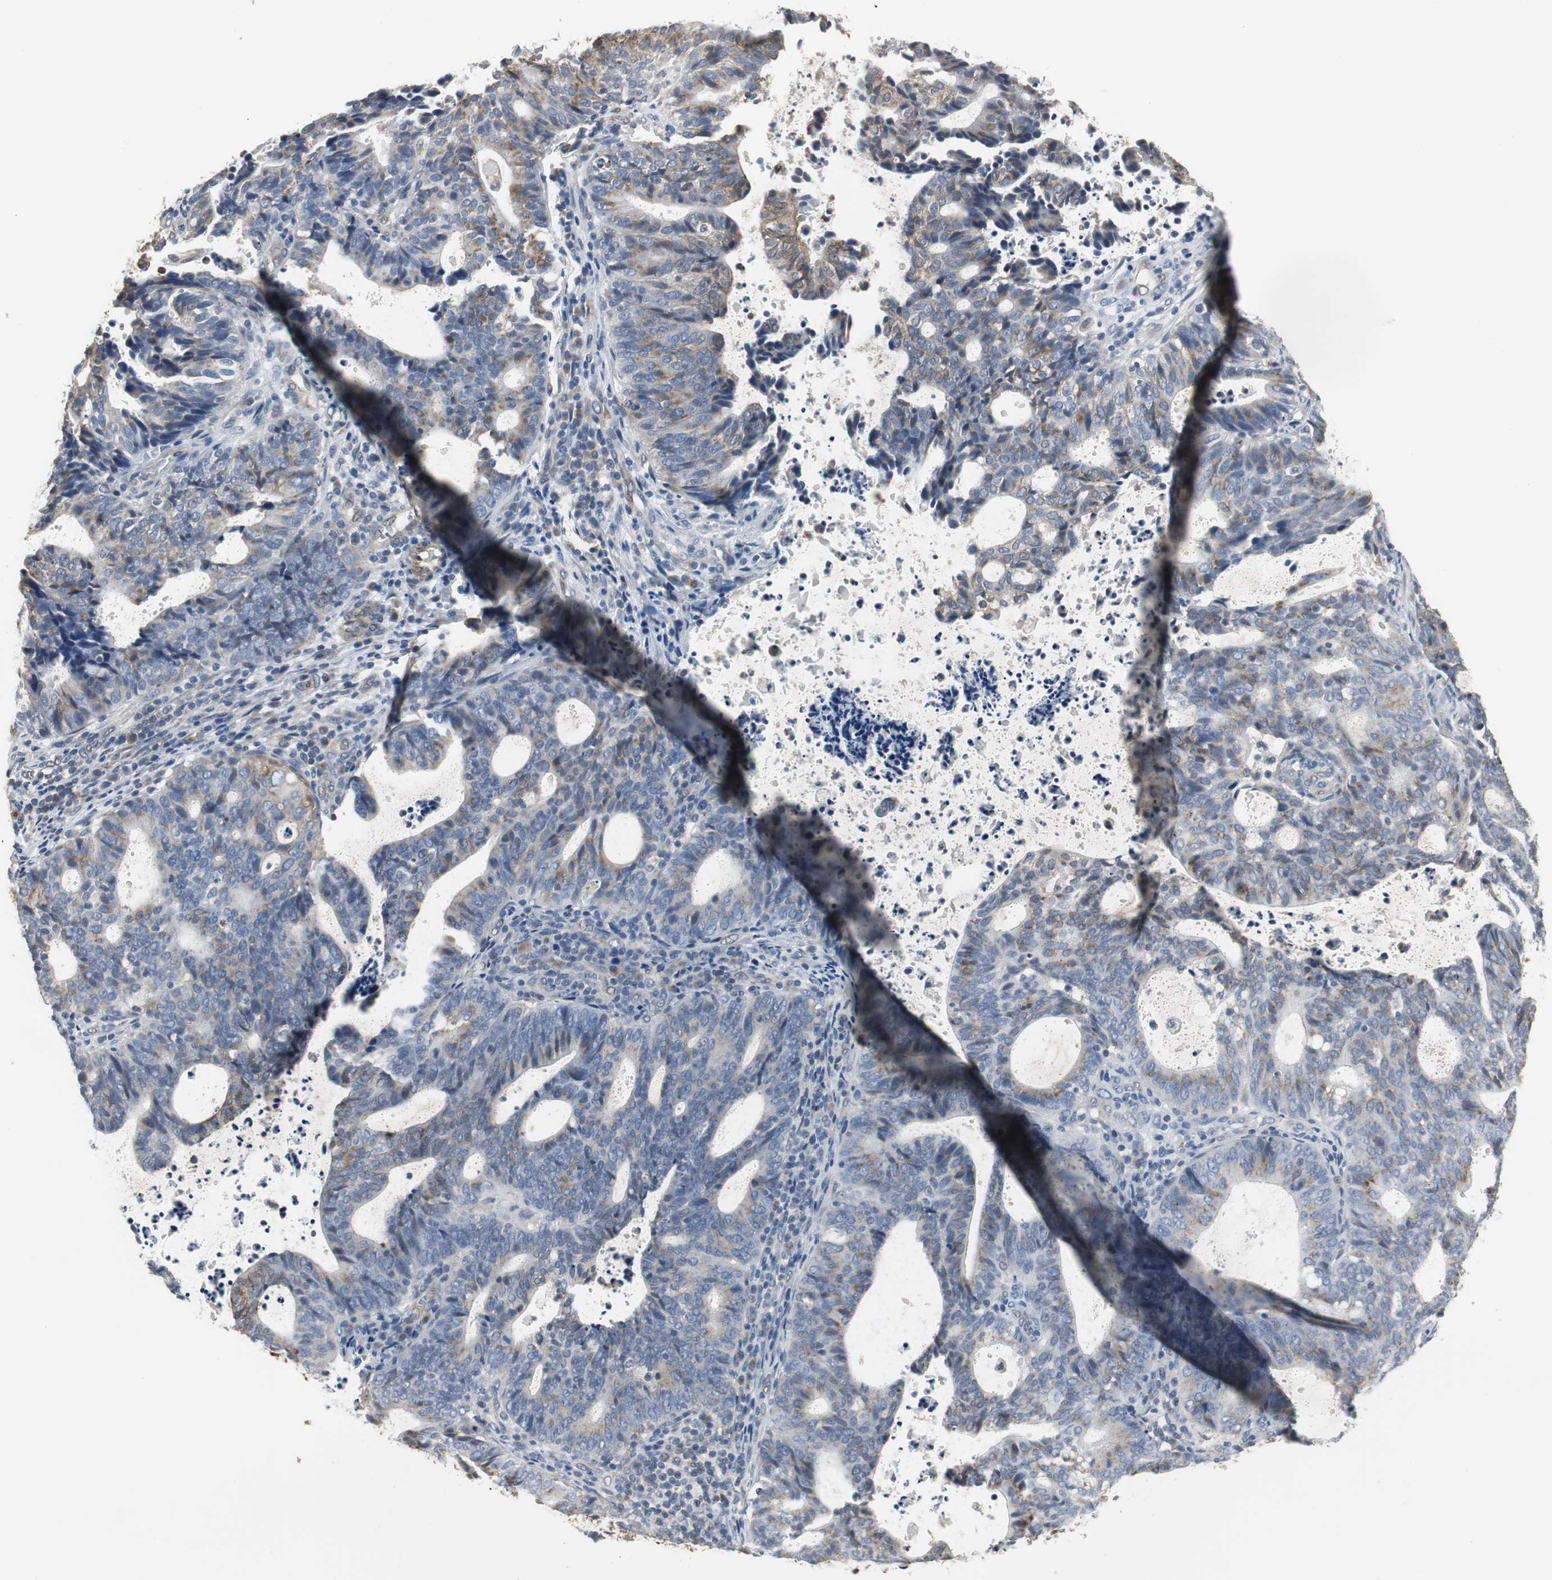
{"staining": {"intensity": "moderate", "quantity": "25%-75%", "location": "cytoplasmic/membranous"}, "tissue": "endometrial cancer", "cell_type": "Tumor cells", "image_type": "cancer", "snomed": [{"axis": "morphology", "description": "Adenocarcinoma, NOS"}, {"axis": "topography", "description": "Uterus"}], "caption": "DAB (3,3'-diaminobenzidine) immunohistochemical staining of human endometrial cancer (adenocarcinoma) displays moderate cytoplasmic/membranous protein expression in approximately 25%-75% of tumor cells.", "gene": "JTB", "patient": {"sex": "female", "age": 83}}